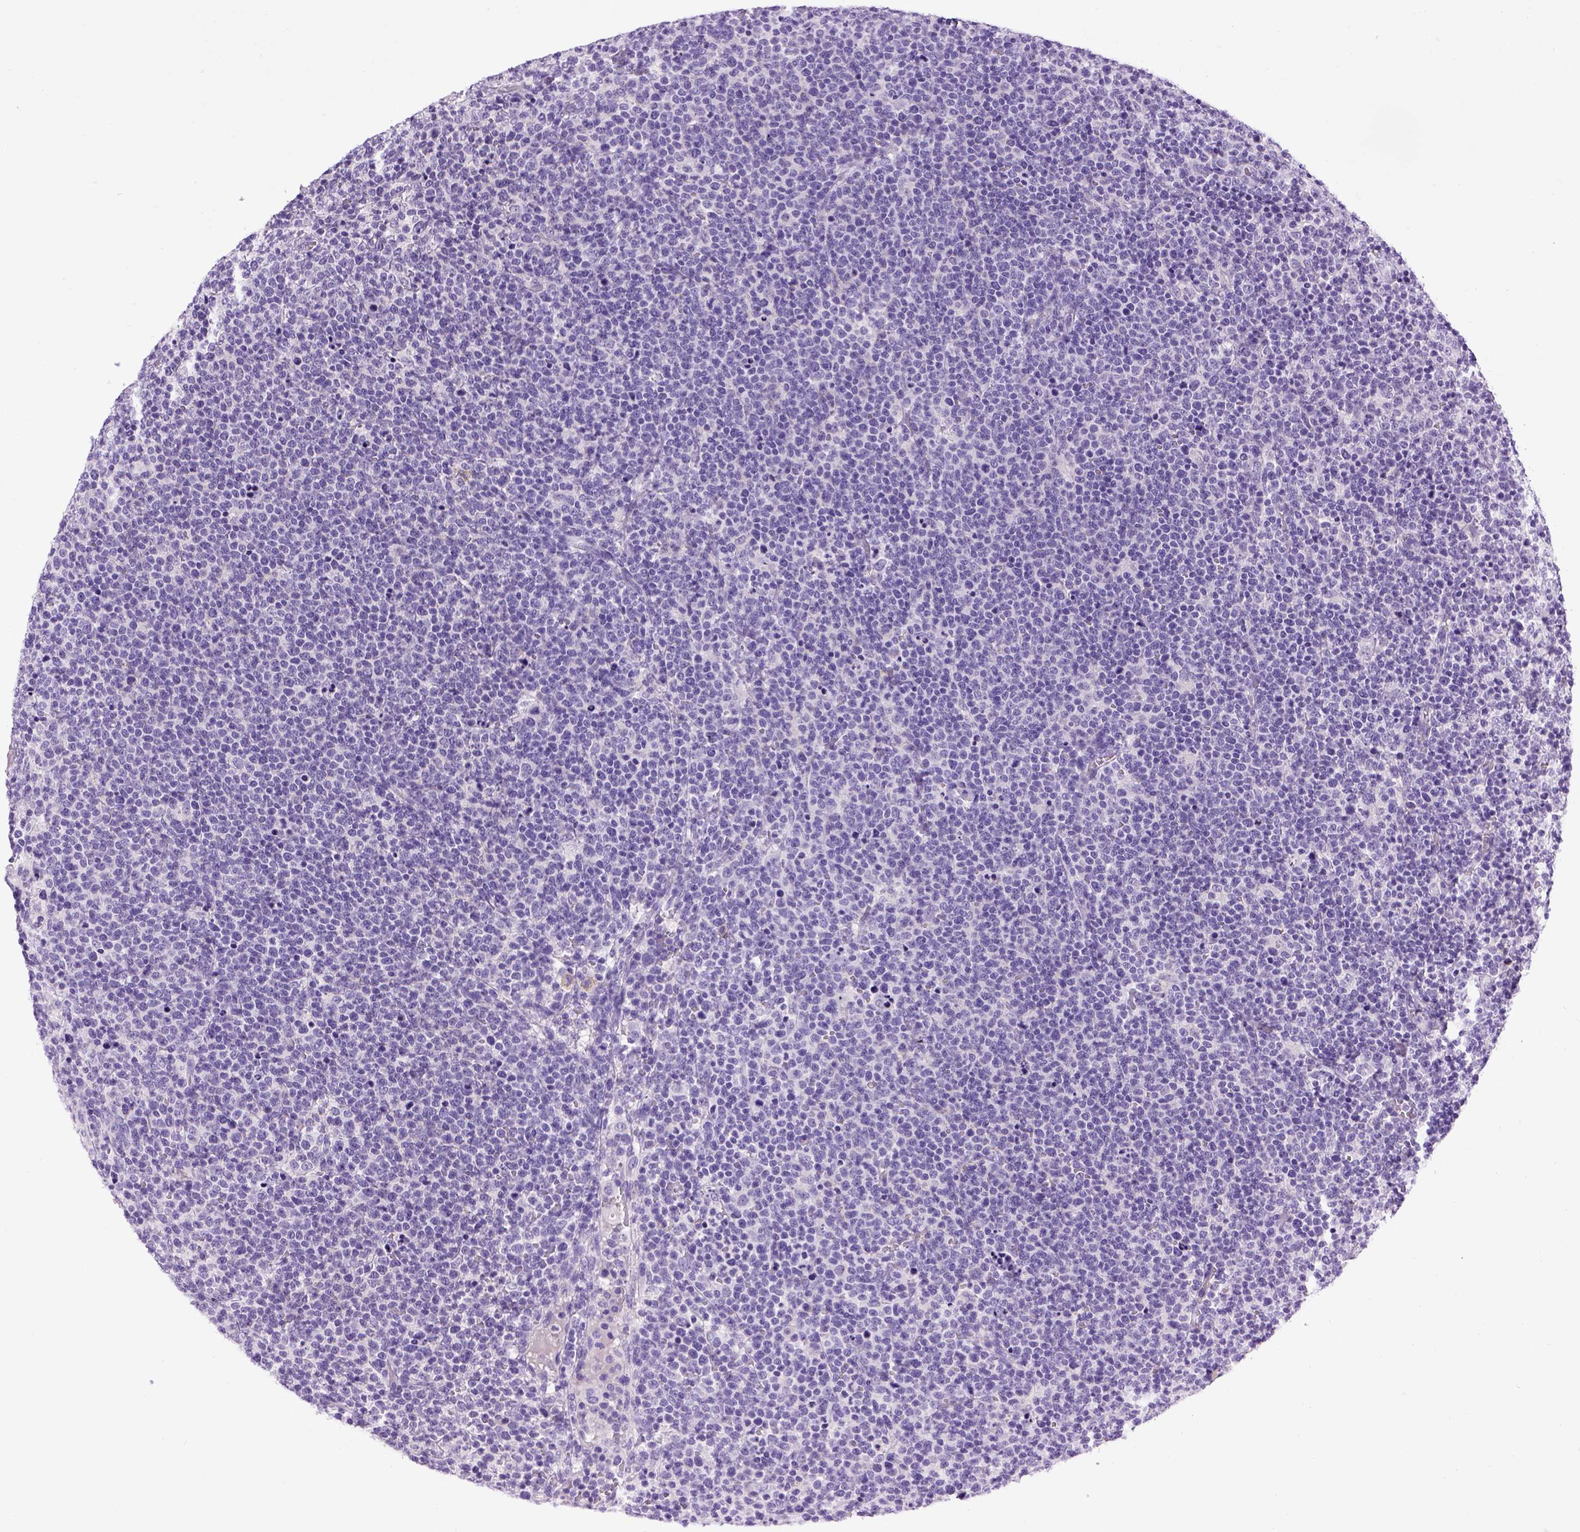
{"staining": {"intensity": "negative", "quantity": "none", "location": "none"}, "tissue": "lymphoma", "cell_type": "Tumor cells", "image_type": "cancer", "snomed": [{"axis": "morphology", "description": "Malignant lymphoma, non-Hodgkin's type, High grade"}, {"axis": "topography", "description": "Lymph node"}], "caption": "The immunohistochemistry (IHC) histopathology image has no significant positivity in tumor cells of lymphoma tissue.", "gene": "CDH1", "patient": {"sex": "male", "age": 61}}